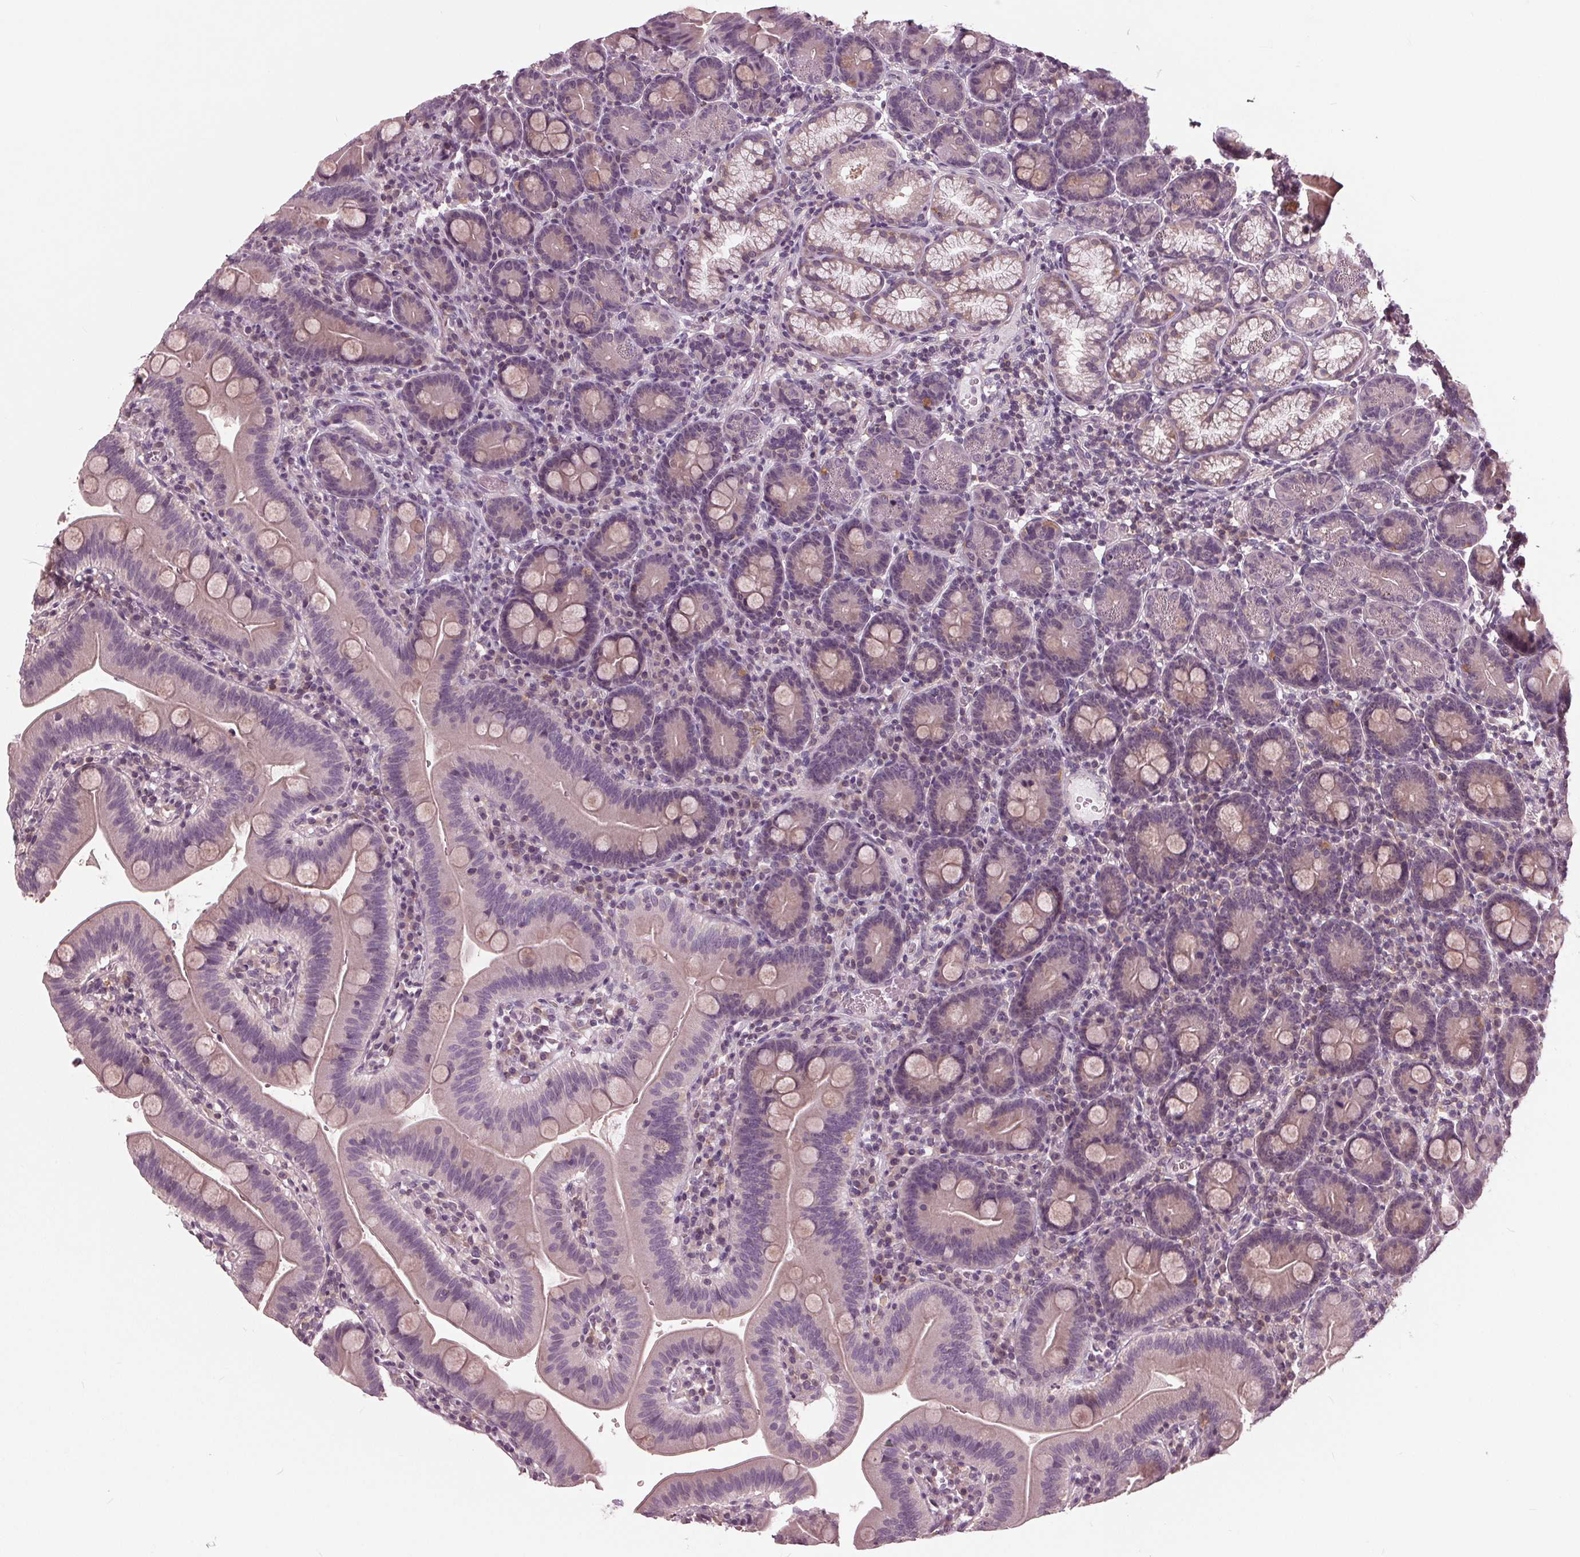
{"staining": {"intensity": "negative", "quantity": "none", "location": "none"}, "tissue": "duodenum", "cell_type": "Glandular cells", "image_type": "normal", "snomed": [{"axis": "morphology", "description": "Normal tissue, NOS"}, {"axis": "topography", "description": "Pancreas"}, {"axis": "topography", "description": "Duodenum"}], "caption": "IHC micrograph of unremarkable duodenum stained for a protein (brown), which reveals no positivity in glandular cells. (Brightfield microscopy of DAB immunohistochemistry at high magnification).", "gene": "SIGLEC6", "patient": {"sex": "male", "age": 59}}